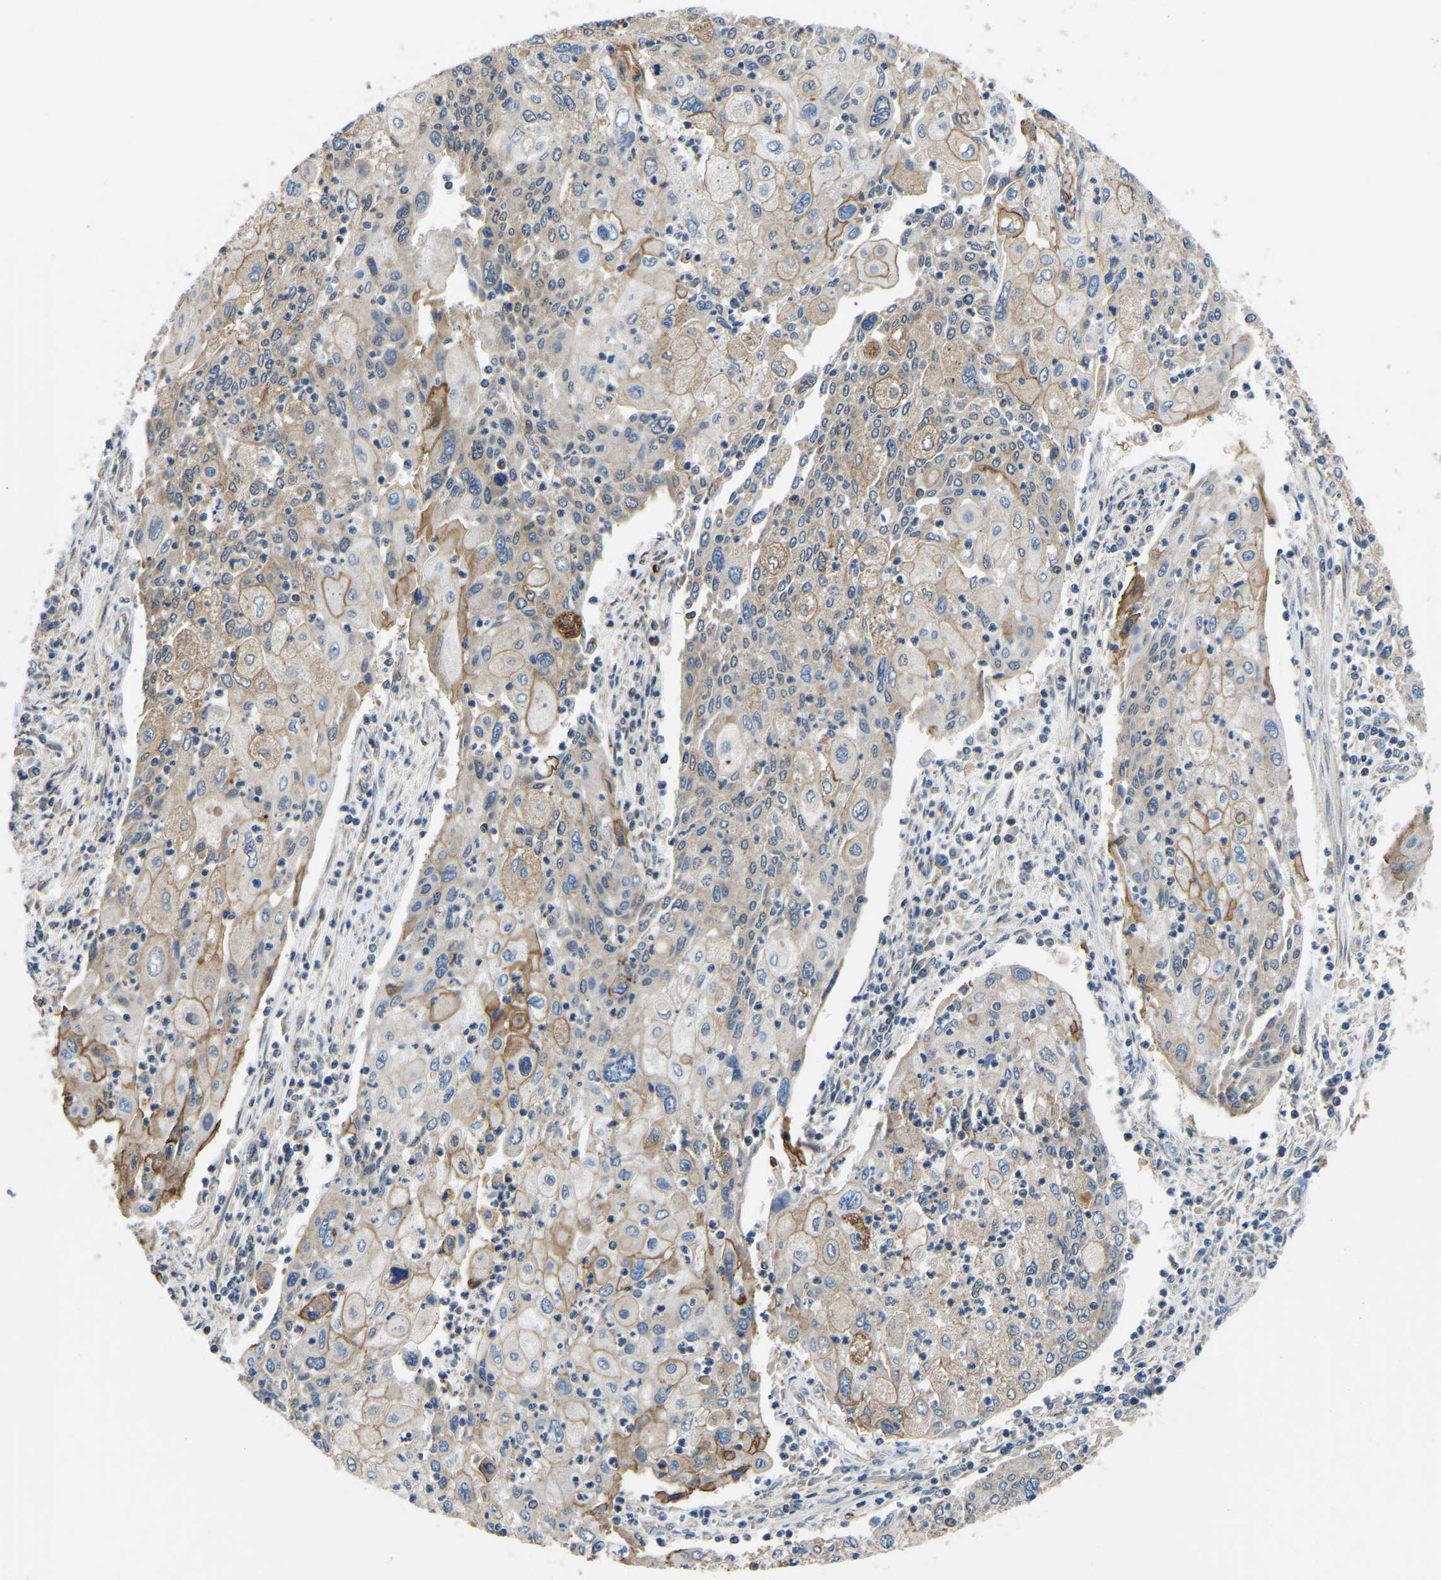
{"staining": {"intensity": "moderate", "quantity": ">75%", "location": "cytoplasmic/membranous,nuclear"}, "tissue": "cervical cancer", "cell_type": "Tumor cells", "image_type": "cancer", "snomed": [{"axis": "morphology", "description": "Squamous cell carcinoma, NOS"}, {"axis": "topography", "description": "Cervix"}], "caption": "This photomicrograph exhibits immunohistochemistry (IHC) staining of cervical cancer, with medium moderate cytoplasmic/membranous and nuclear expression in approximately >75% of tumor cells.", "gene": "DFFA", "patient": {"sex": "female", "age": 40}}